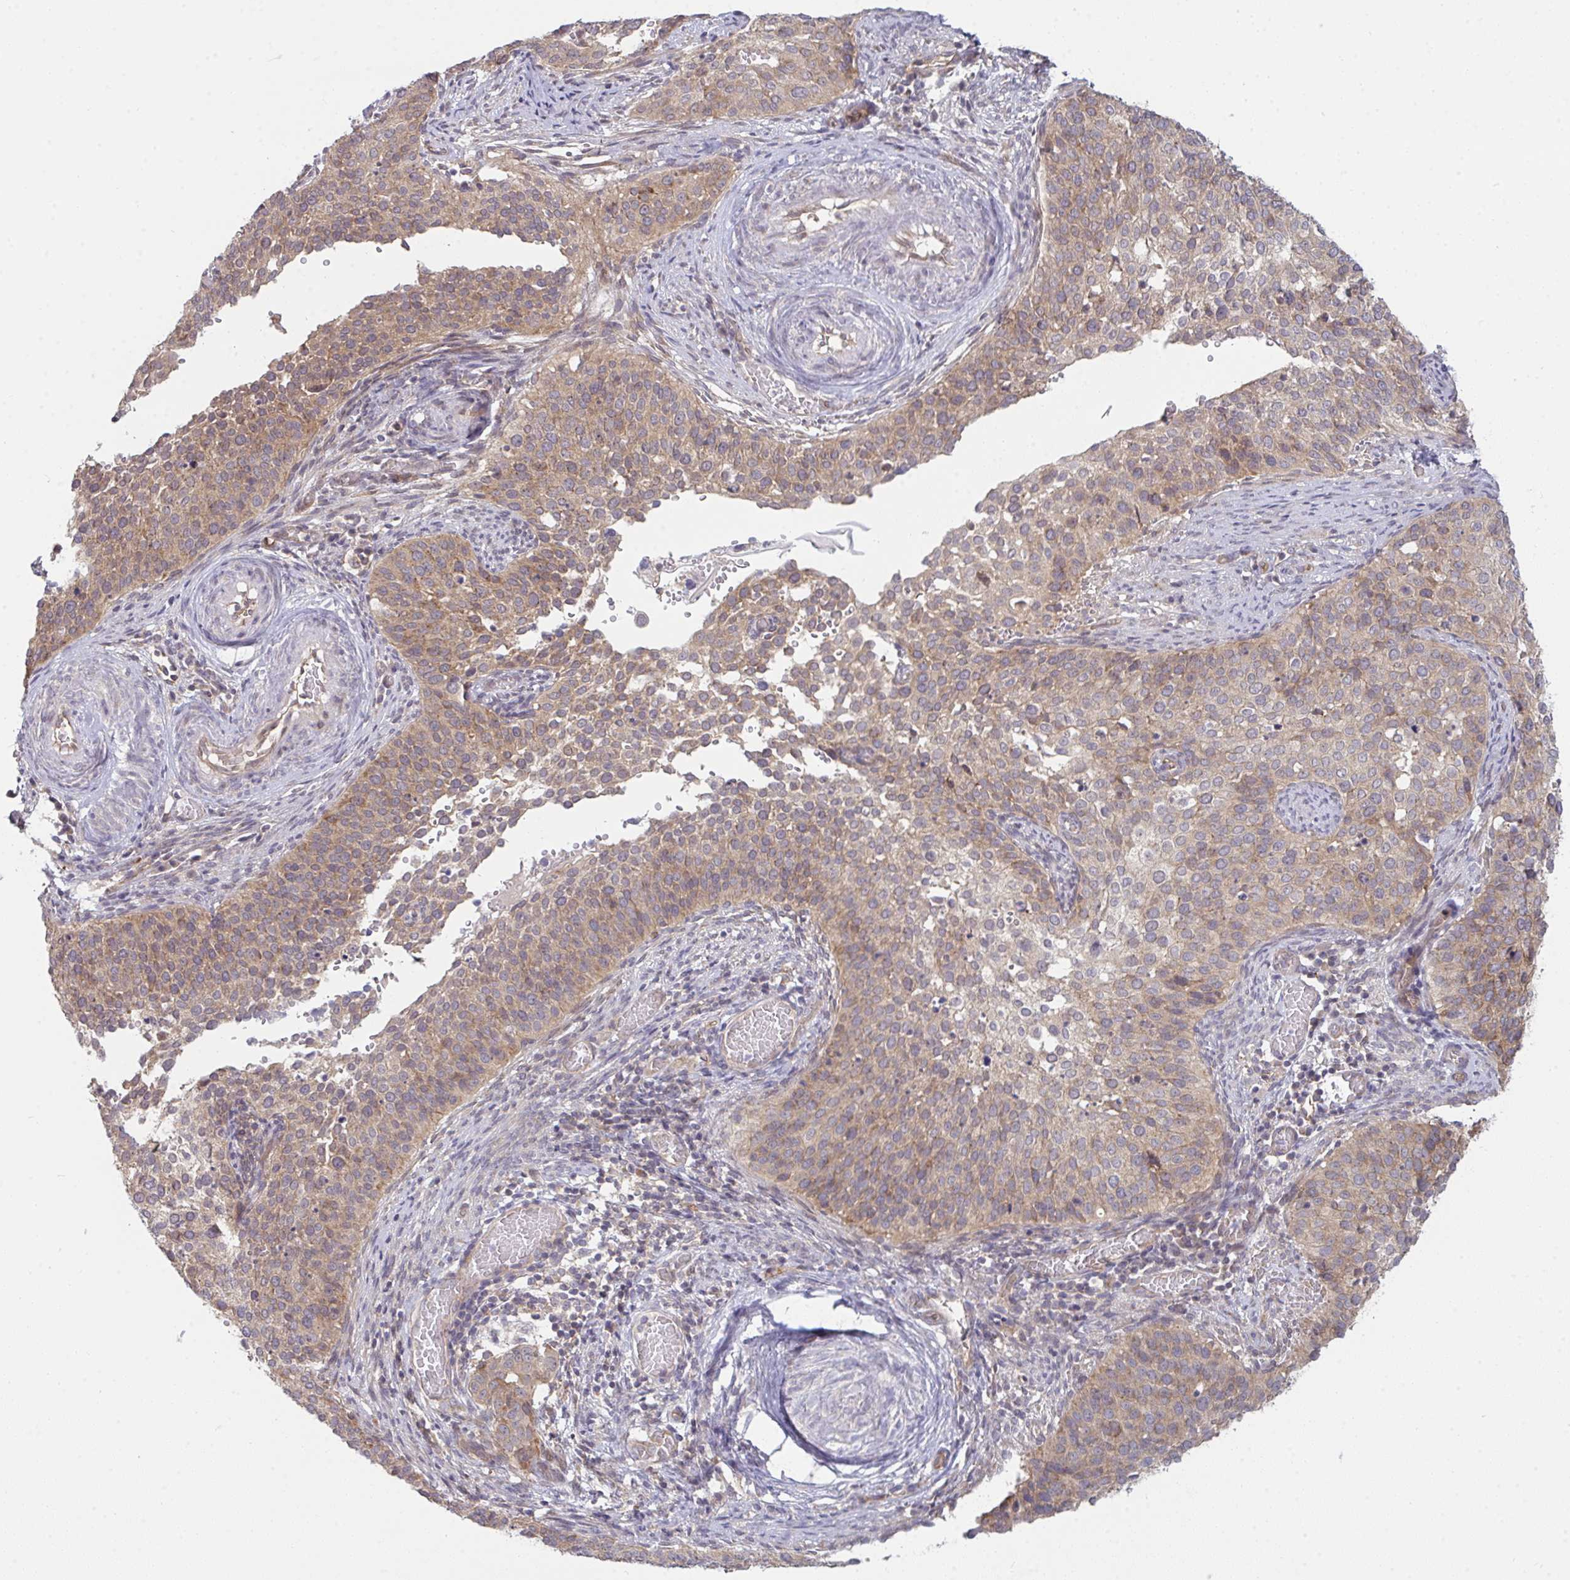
{"staining": {"intensity": "weak", "quantity": "25%-75%", "location": "cytoplasmic/membranous"}, "tissue": "cervical cancer", "cell_type": "Tumor cells", "image_type": "cancer", "snomed": [{"axis": "morphology", "description": "Squamous cell carcinoma, NOS"}, {"axis": "topography", "description": "Cervix"}], "caption": "Protein analysis of cervical cancer (squamous cell carcinoma) tissue reveals weak cytoplasmic/membranous expression in about 25%-75% of tumor cells.", "gene": "CASP9", "patient": {"sex": "female", "age": 44}}